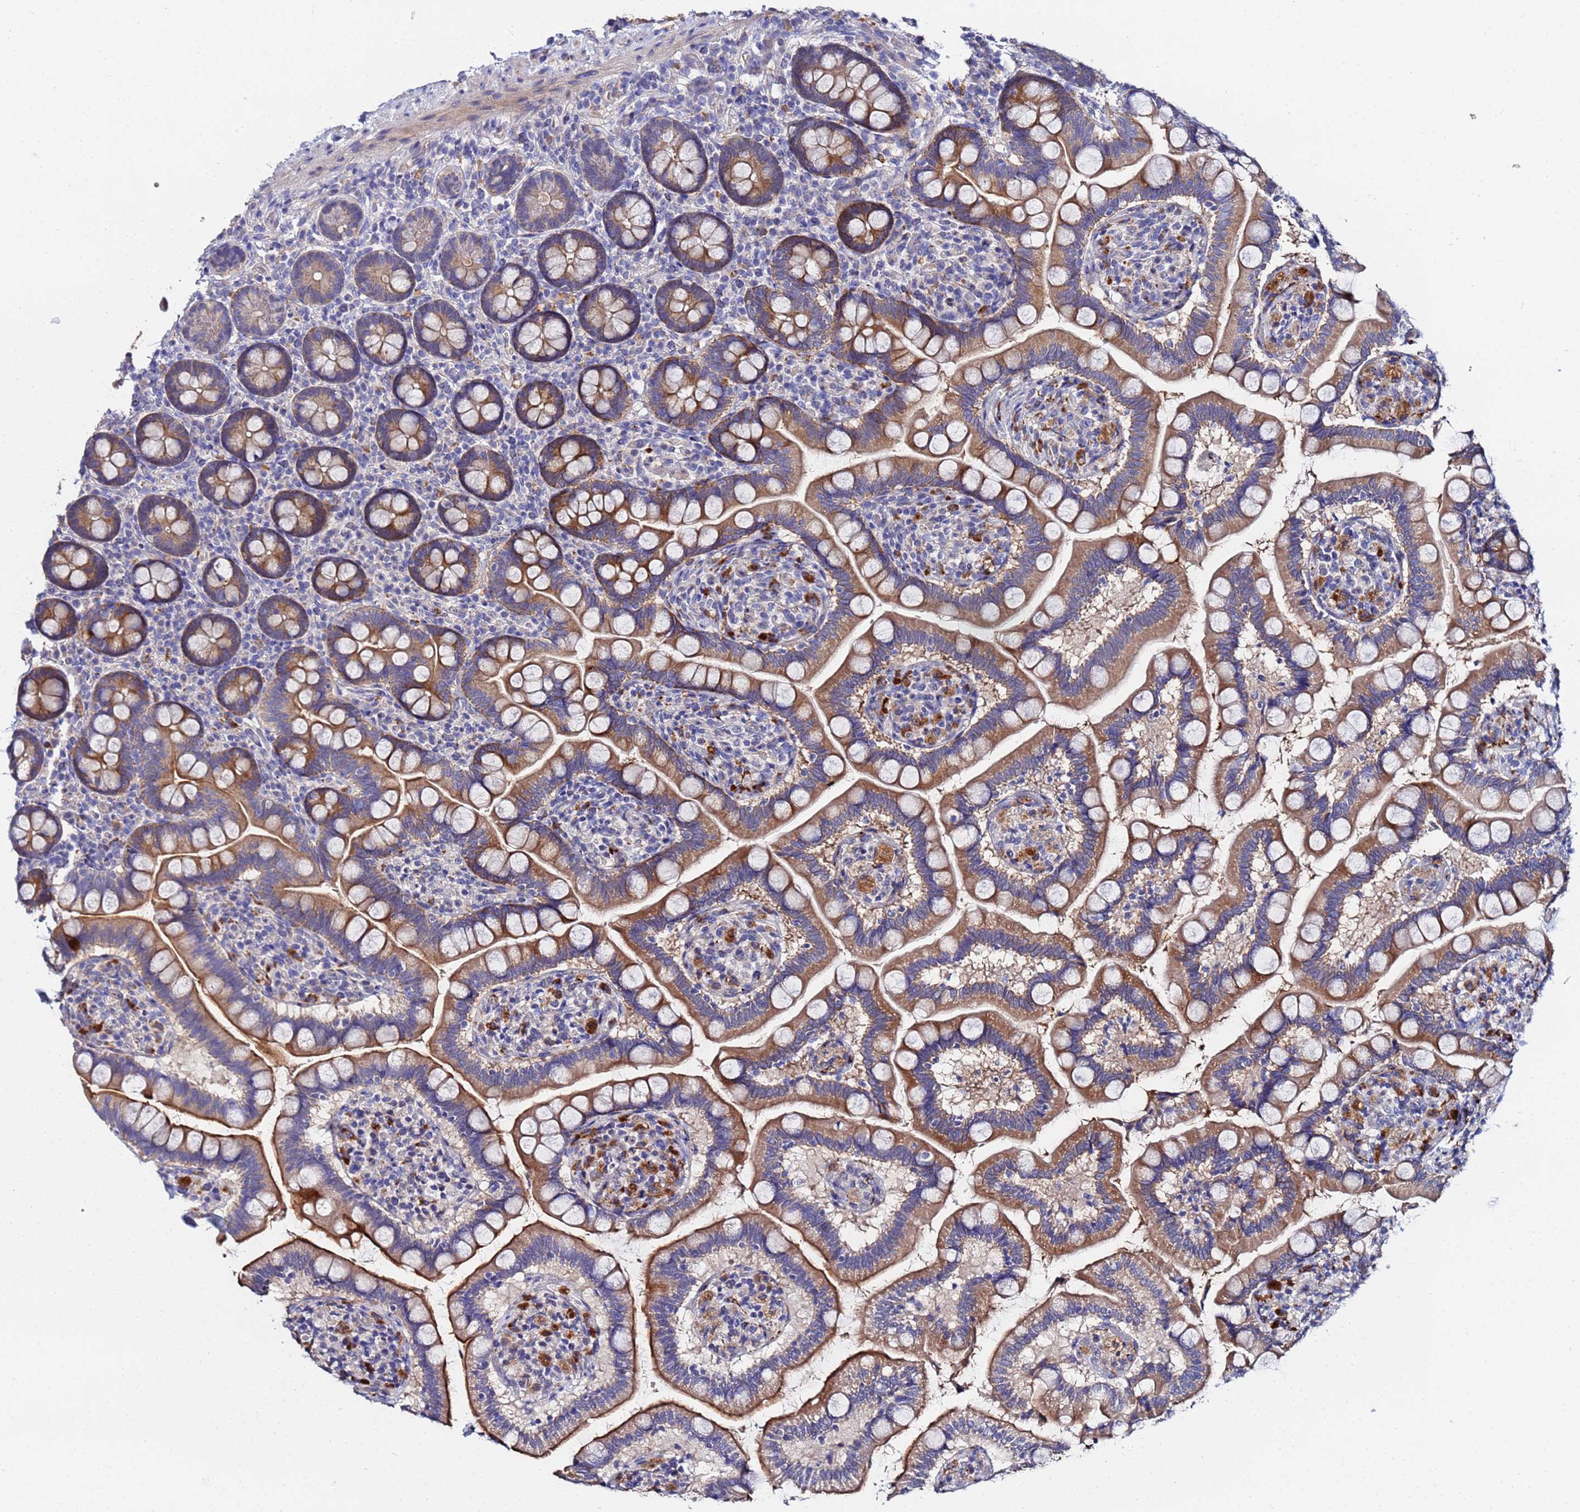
{"staining": {"intensity": "moderate", "quantity": ">75%", "location": "cytoplasmic/membranous"}, "tissue": "small intestine", "cell_type": "Glandular cells", "image_type": "normal", "snomed": [{"axis": "morphology", "description": "Normal tissue, NOS"}, {"axis": "topography", "description": "Small intestine"}], "caption": "Glandular cells exhibit medium levels of moderate cytoplasmic/membranous staining in about >75% of cells in unremarkable human small intestine.", "gene": "TCP10L", "patient": {"sex": "female", "age": 64}}